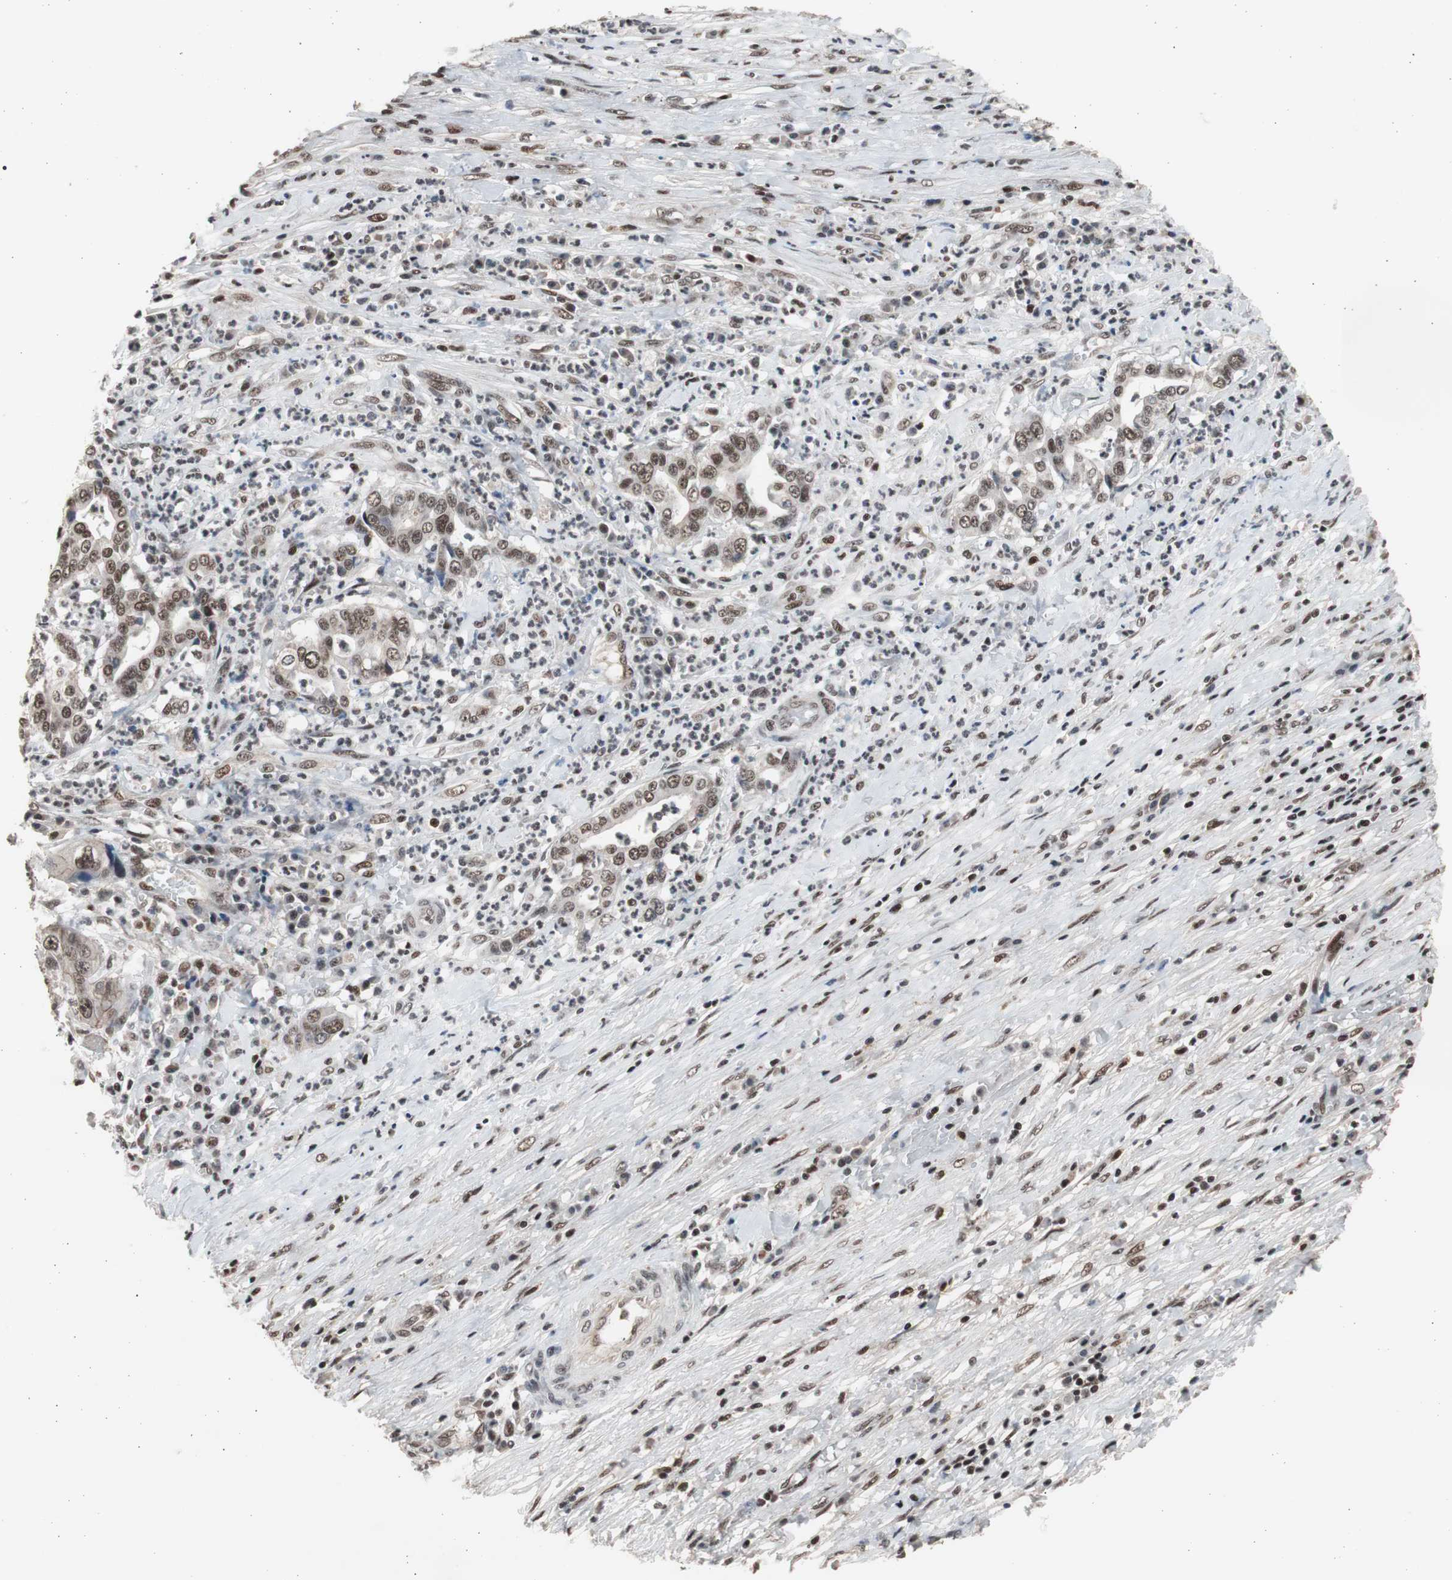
{"staining": {"intensity": "strong", "quantity": ">75%", "location": "nuclear"}, "tissue": "liver cancer", "cell_type": "Tumor cells", "image_type": "cancer", "snomed": [{"axis": "morphology", "description": "Cholangiocarcinoma"}, {"axis": "topography", "description": "Liver"}], "caption": "Tumor cells reveal strong nuclear staining in about >75% of cells in liver cancer (cholangiocarcinoma). The protein of interest is shown in brown color, while the nuclei are stained blue.", "gene": "RPA1", "patient": {"sex": "female", "age": 61}}